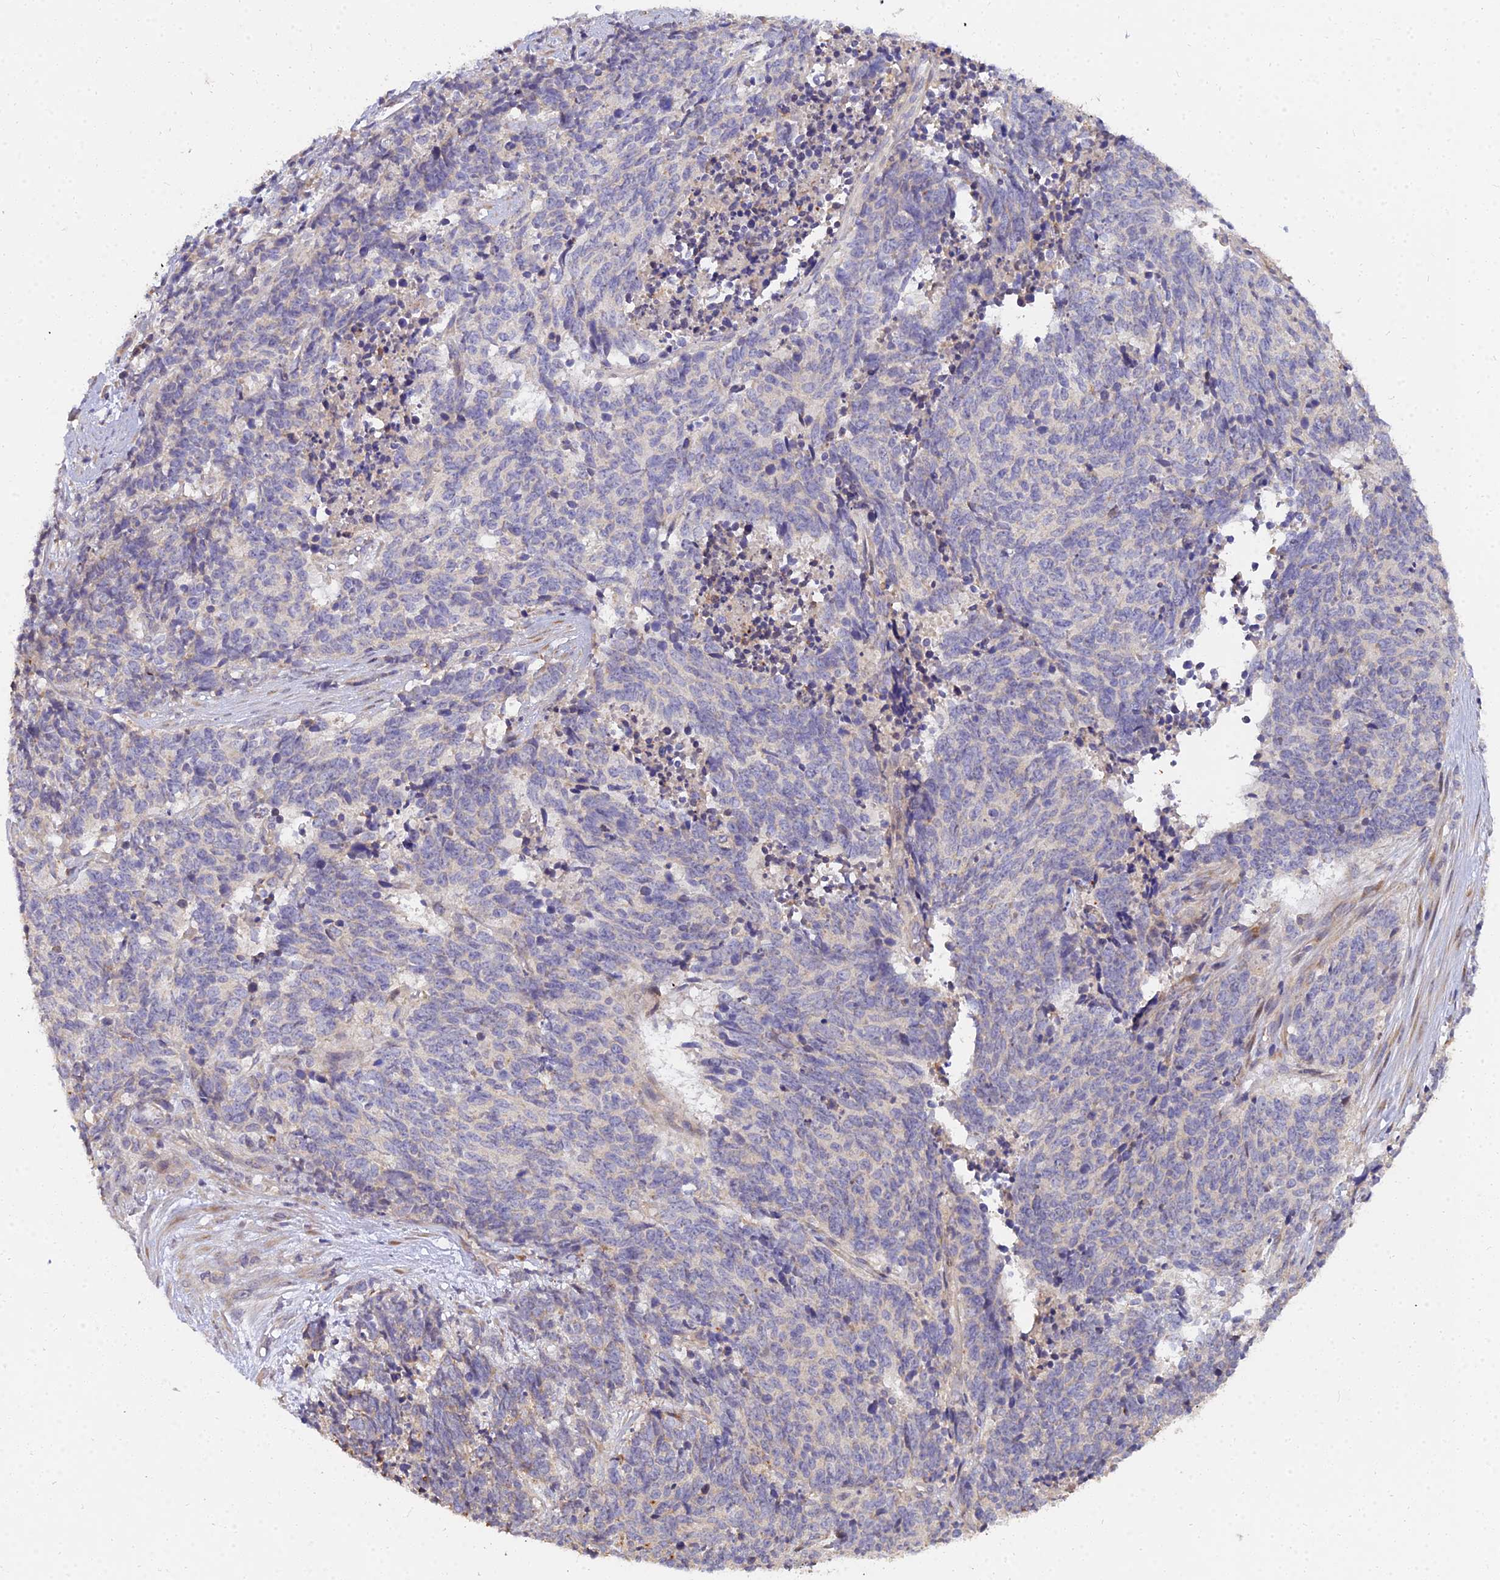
{"staining": {"intensity": "negative", "quantity": "none", "location": "none"}, "tissue": "cervical cancer", "cell_type": "Tumor cells", "image_type": "cancer", "snomed": [{"axis": "morphology", "description": "Squamous cell carcinoma, NOS"}, {"axis": "topography", "description": "Cervix"}], "caption": "Histopathology image shows no significant protein staining in tumor cells of cervical cancer (squamous cell carcinoma). (Immunohistochemistry (ihc), brightfield microscopy, high magnification).", "gene": "ARL8B", "patient": {"sex": "female", "age": 29}}